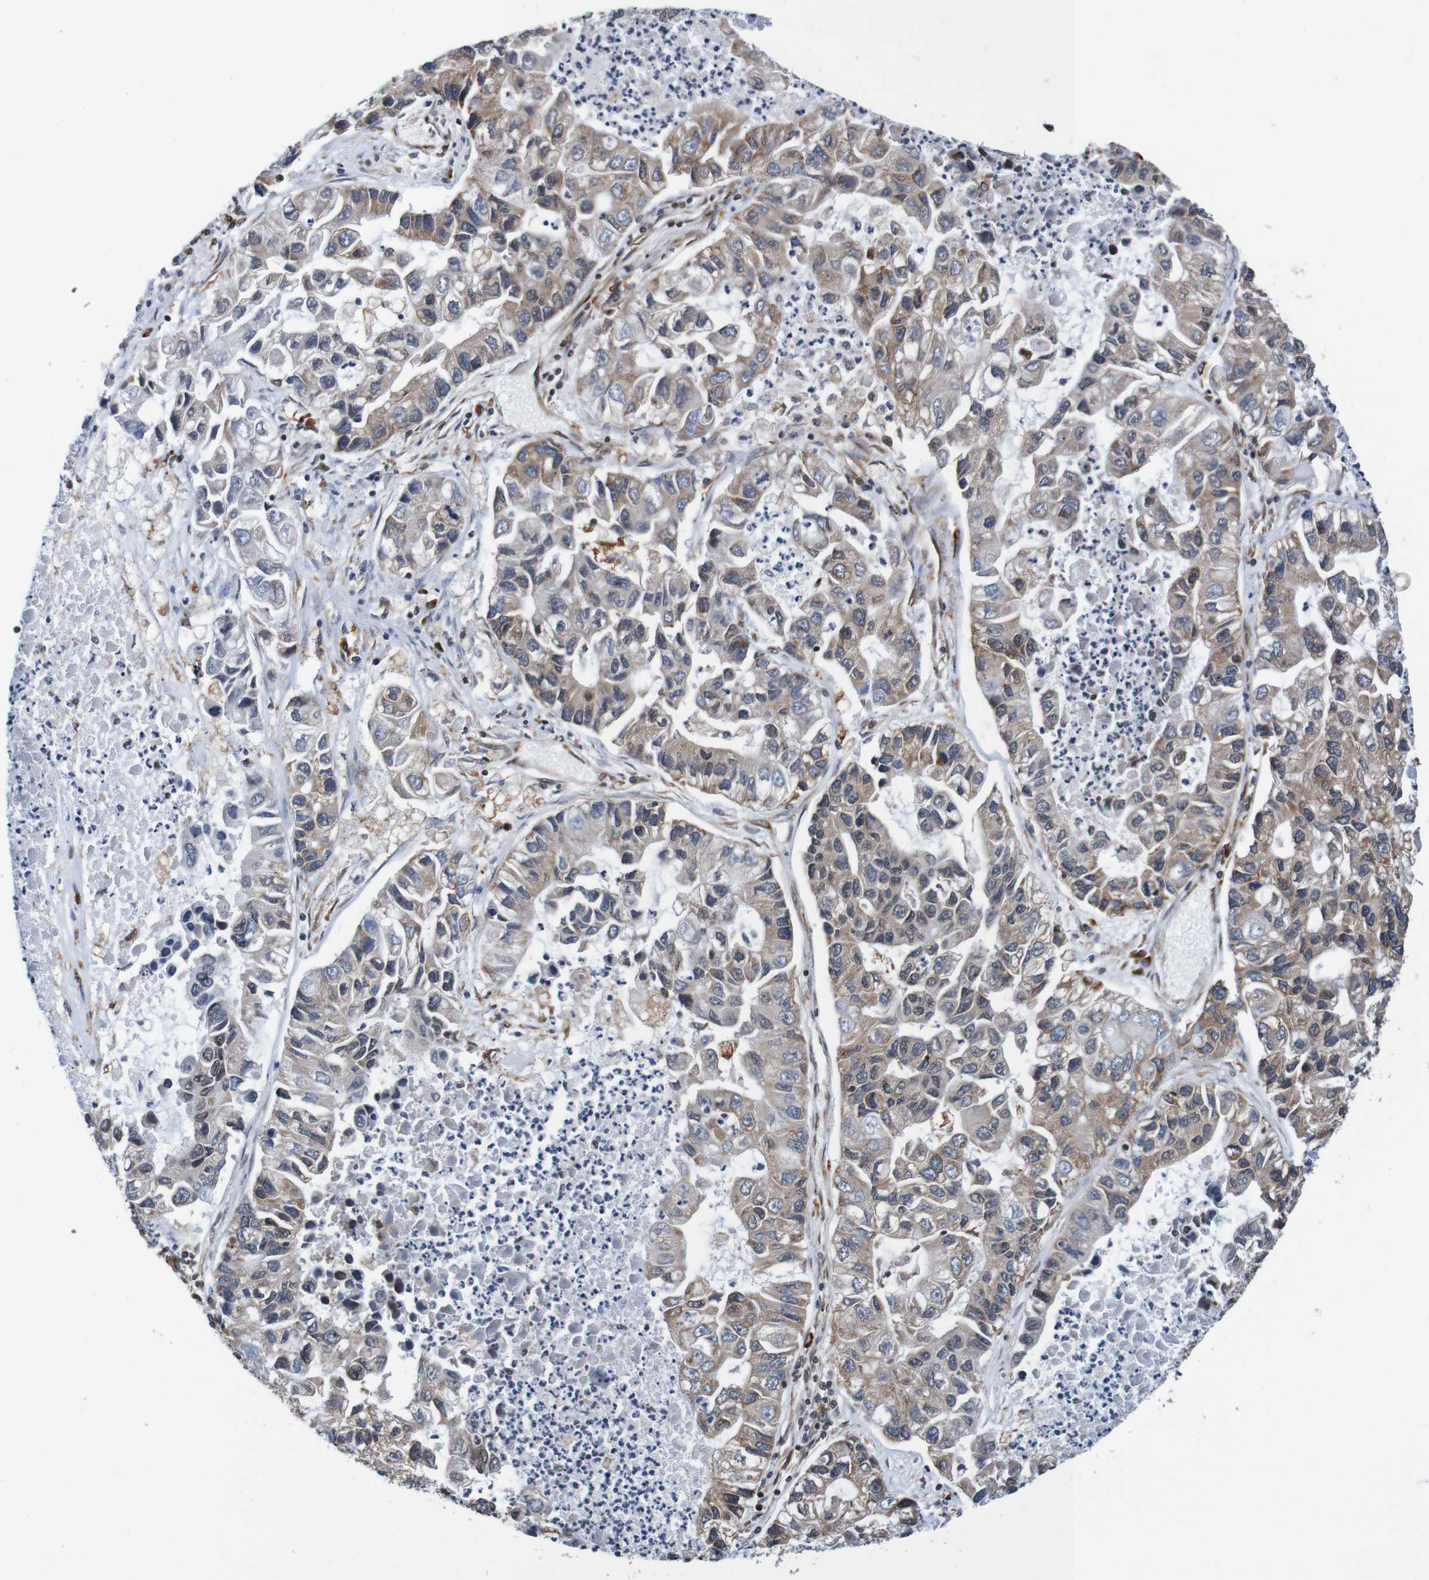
{"staining": {"intensity": "weak", "quantity": ">75%", "location": "cytoplasmic/membranous"}, "tissue": "lung cancer", "cell_type": "Tumor cells", "image_type": "cancer", "snomed": [{"axis": "morphology", "description": "Adenocarcinoma, NOS"}, {"axis": "topography", "description": "Lung"}], "caption": "Lung adenocarcinoma tissue displays weak cytoplasmic/membranous expression in approximately >75% of tumor cells, visualized by immunohistochemistry. The protein of interest is shown in brown color, while the nuclei are stained blue.", "gene": "TMEM109", "patient": {"sex": "female", "age": 51}}